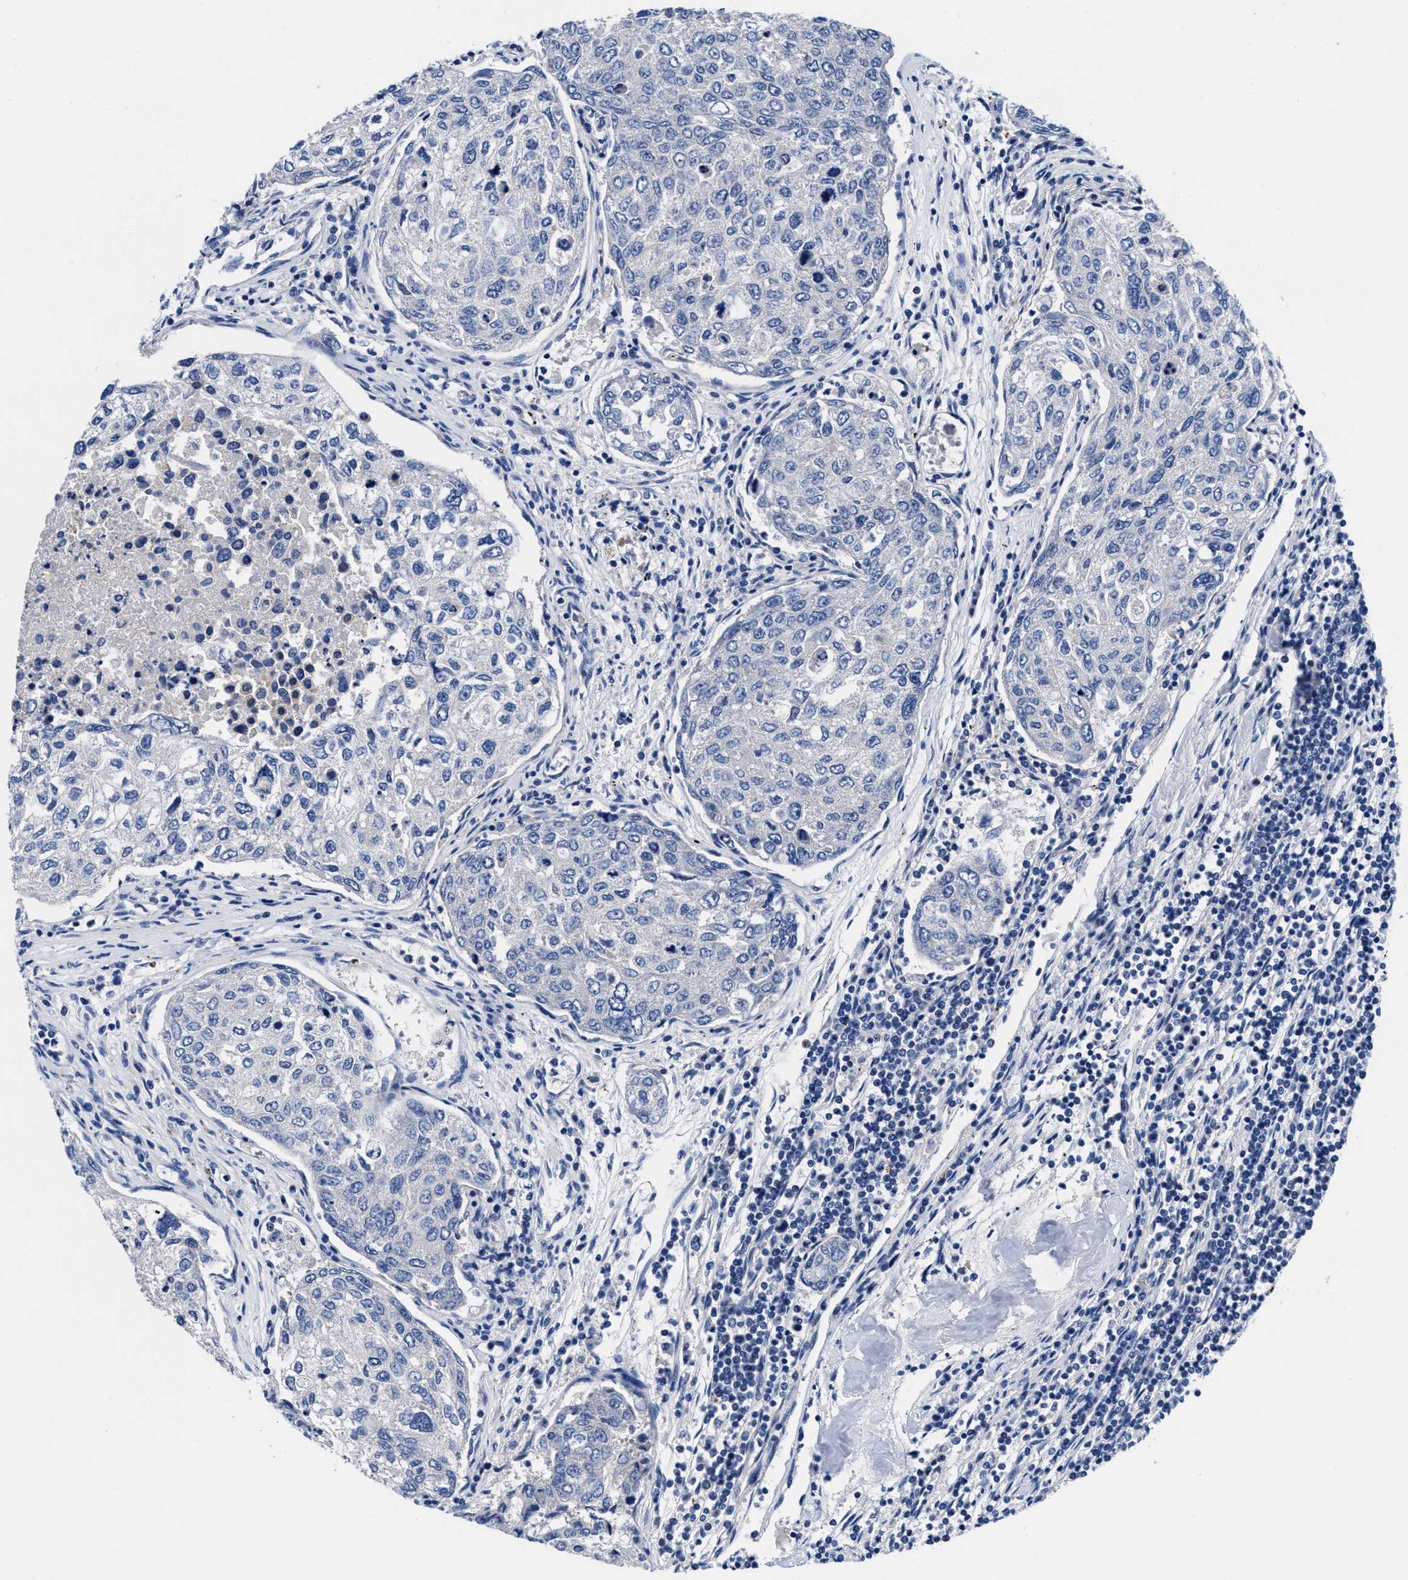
{"staining": {"intensity": "negative", "quantity": "none", "location": "none"}, "tissue": "urothelial cancer", "cell_type": "Tumor cells", "image_type": "cancer", "snomed": [{"axis": "morphology", "description": "Urothelial carcinoma, High grade"}, {"axis": "topography", "description": "Lymph node"}, {"axis": "topography", "description": "Urinary bladder"}], "caption": "IHC photomicrograph of human high-grade urothelial carcinoma stained for a protein (brown), which shows no positivity in tumor cells. (DAB (3,3'-diaminobenzidine) IHC visualized using brightfield microscopy, high magnification).", "gene": "DHRS13", "patient": {"sex": "male", "age": 51}}